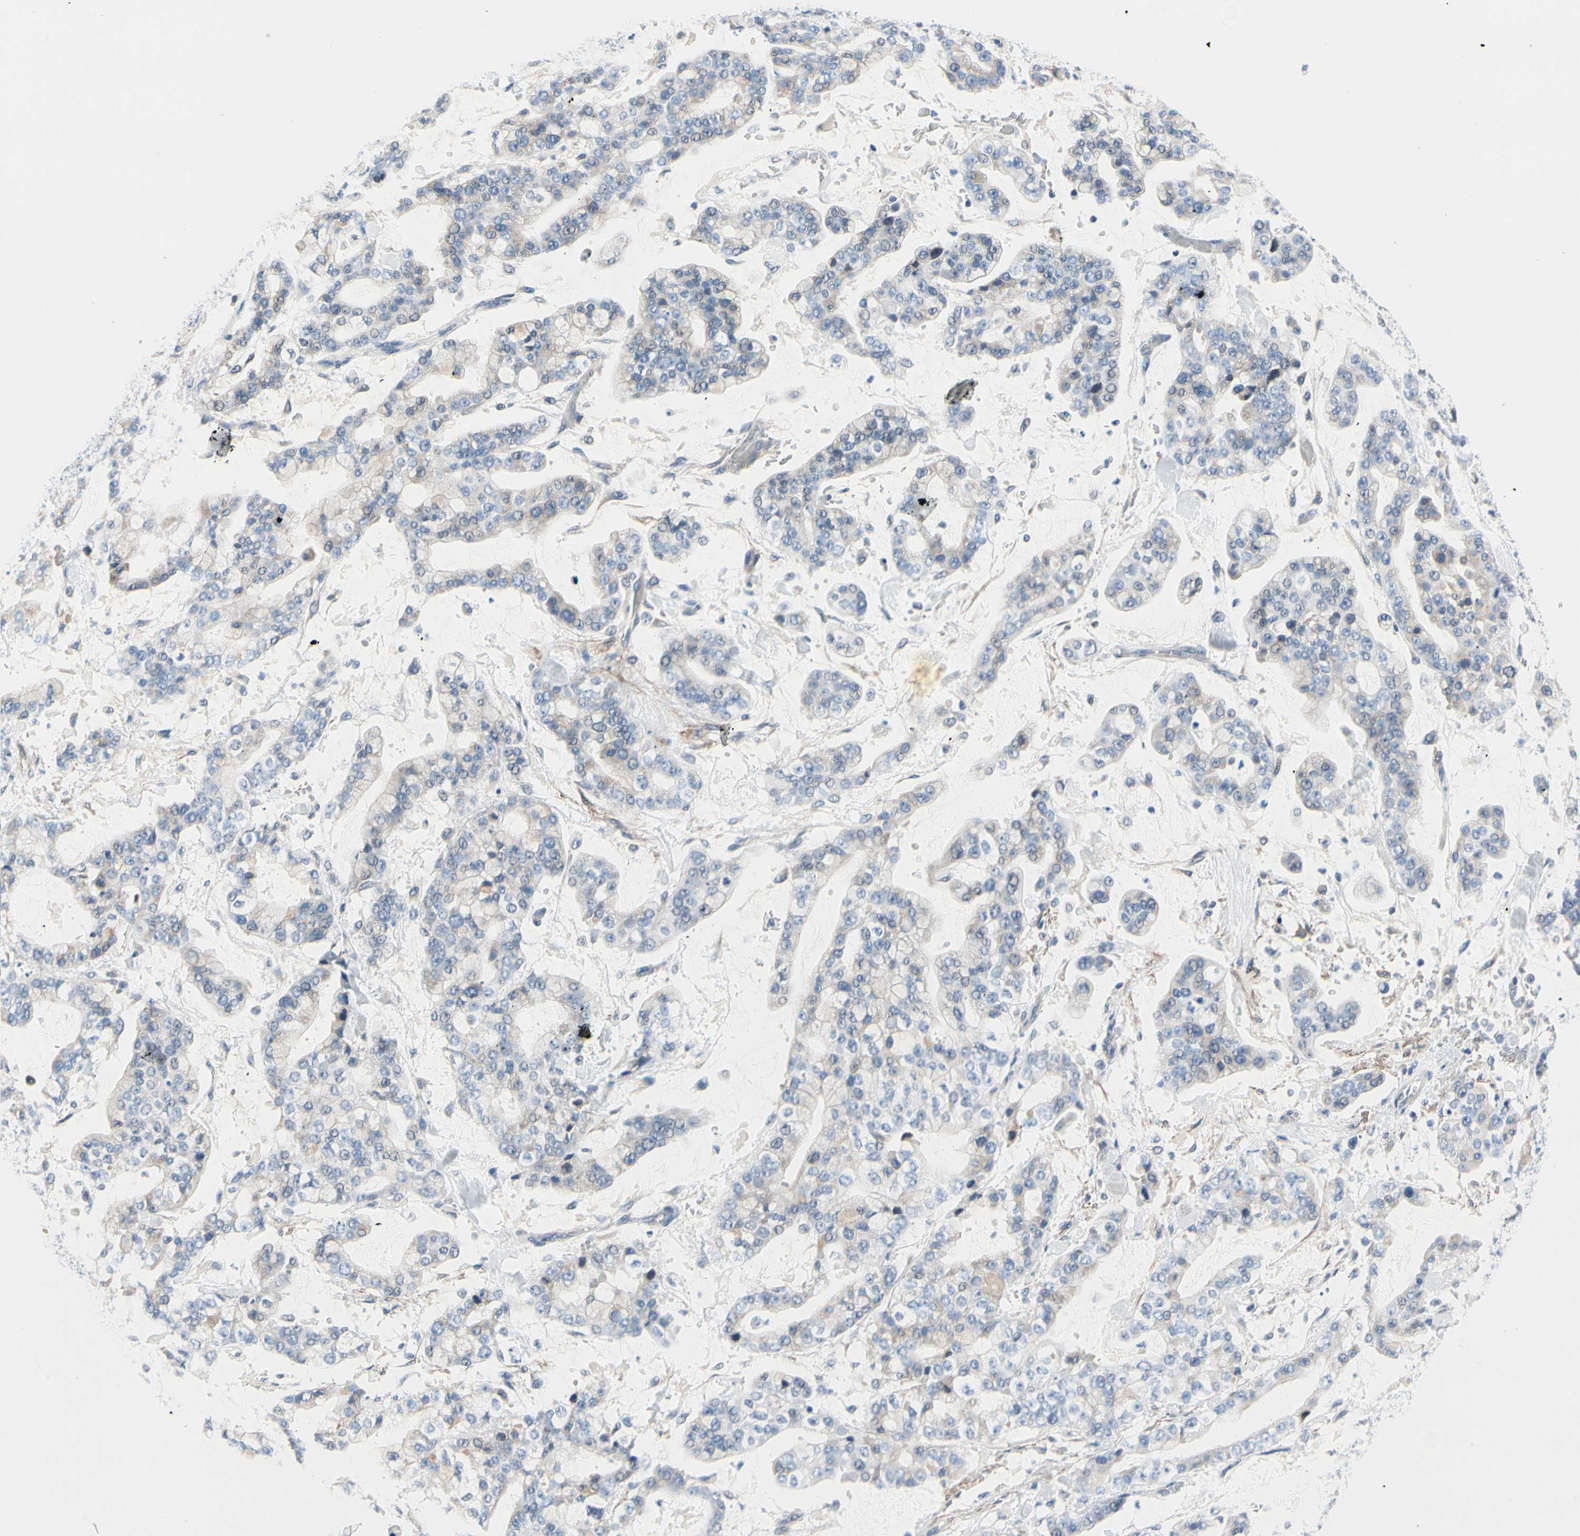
{"staining": {"intensity": "weak", "quantity": "<25%", "location": "cytoplasmic/membranous"}, "tissue": "stomach cancer", "cell_type": "Tumor cells", "image_type": "cancer", "snomed": [{"axis": "morphology", "description": "Normal tissue, NOS"}, {"axis": "morphology", "description": "Adenocarcinoma, NOS"}, {"axis": "topography", "description": "Stomach, upper"}, {"axis": "topography", "description": "Stomach"}], "caption": "DAB (3,3'-diaminobenzidine) immunohistochemical staining of human adenocarcinoma (stomach) demonstrates no significant positivity in tumor cells.", "gene": "FCER2", "patient": {"sex": "male", "age": 76}}